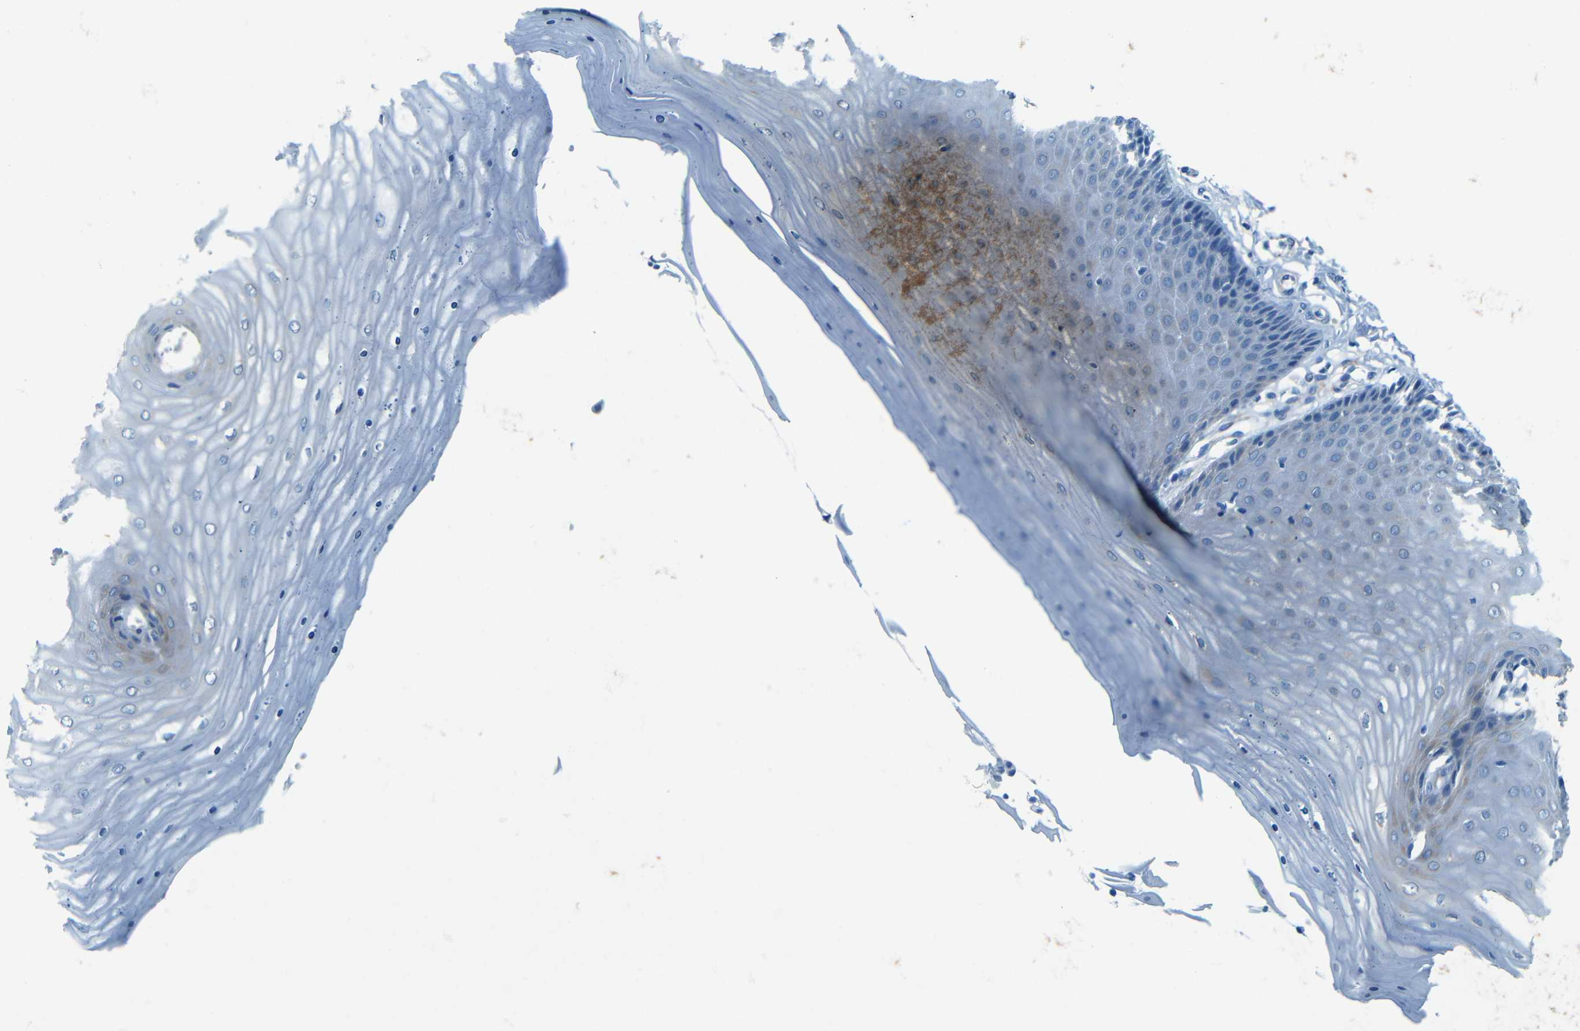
{"staining": {"intensity": "negative", "quantity": "none", "location": "none"}, "tissue": "cervix", "cell_type": "Glandular cells", "image_type": "normal", "snomed": [{"axis": "morphology", "description": "Normal tissue, NOS"}, {"axis": "topography", "description": "Cervix"}], "caption": "Immunohistochemistry (IHC) of normal human cervix displays no staining in glandular cells.", "gene": "MAP2", "patient": {"sex": "female", "age": 55}}